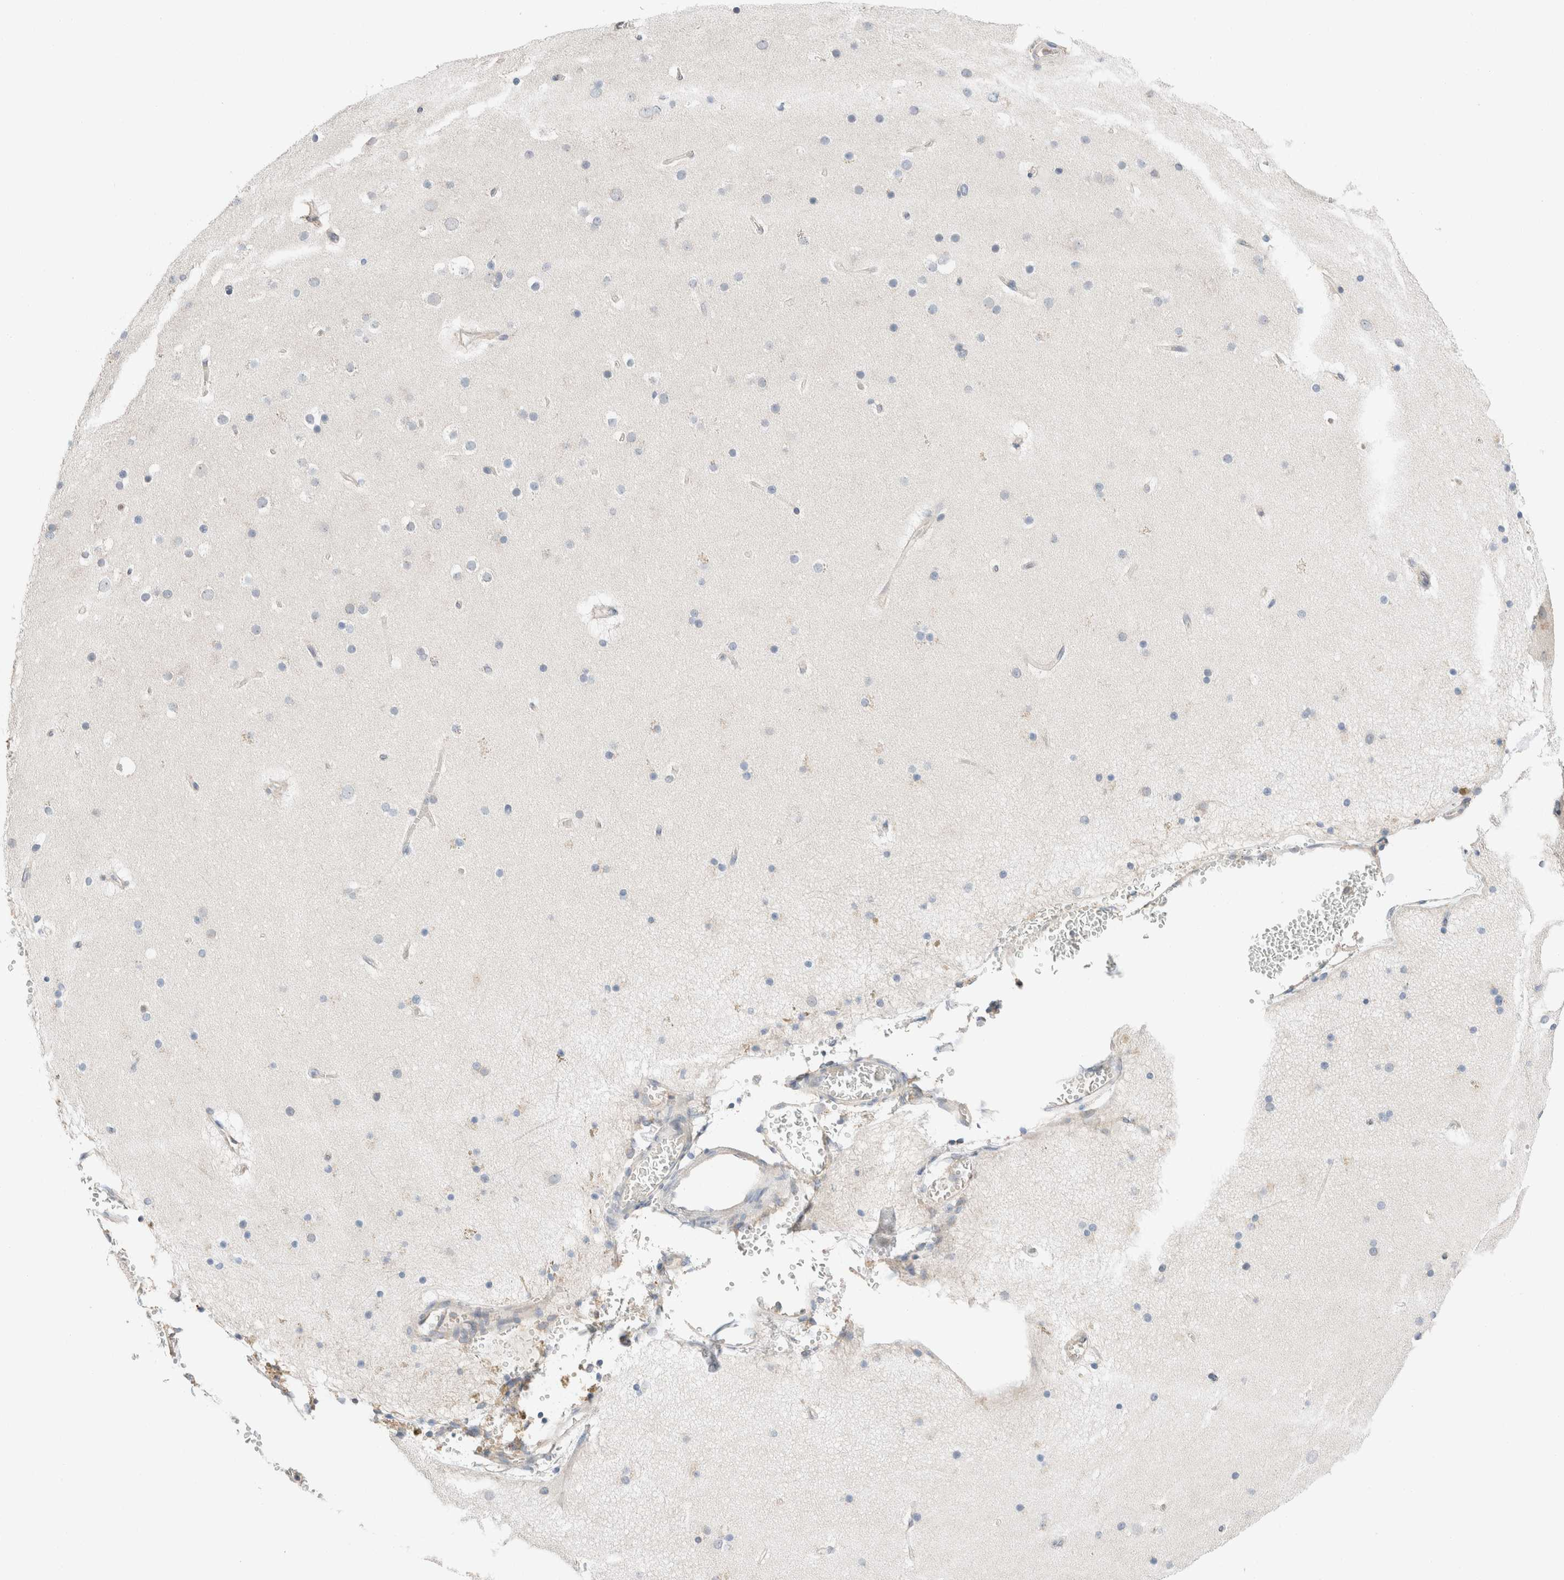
{"staining": {"intensity": "negative", "quantity": "none", "location": "none"}, "tissue": "cerebral cortex", "cell_type": "Endothelial cells", "image_type": "normal", "snomed": [{"axis": "morphology", "description": "Normal tissue, NOS"}, {"axis": "topography", "description": "Cerebral cortex"}], "caption": "This is a histopathology image of IHC staining of benign cerebral cortex, which shows no expression in endothelial cells.", "gene": "PCM1", "patient": {"sex": "male", "age": 57}}